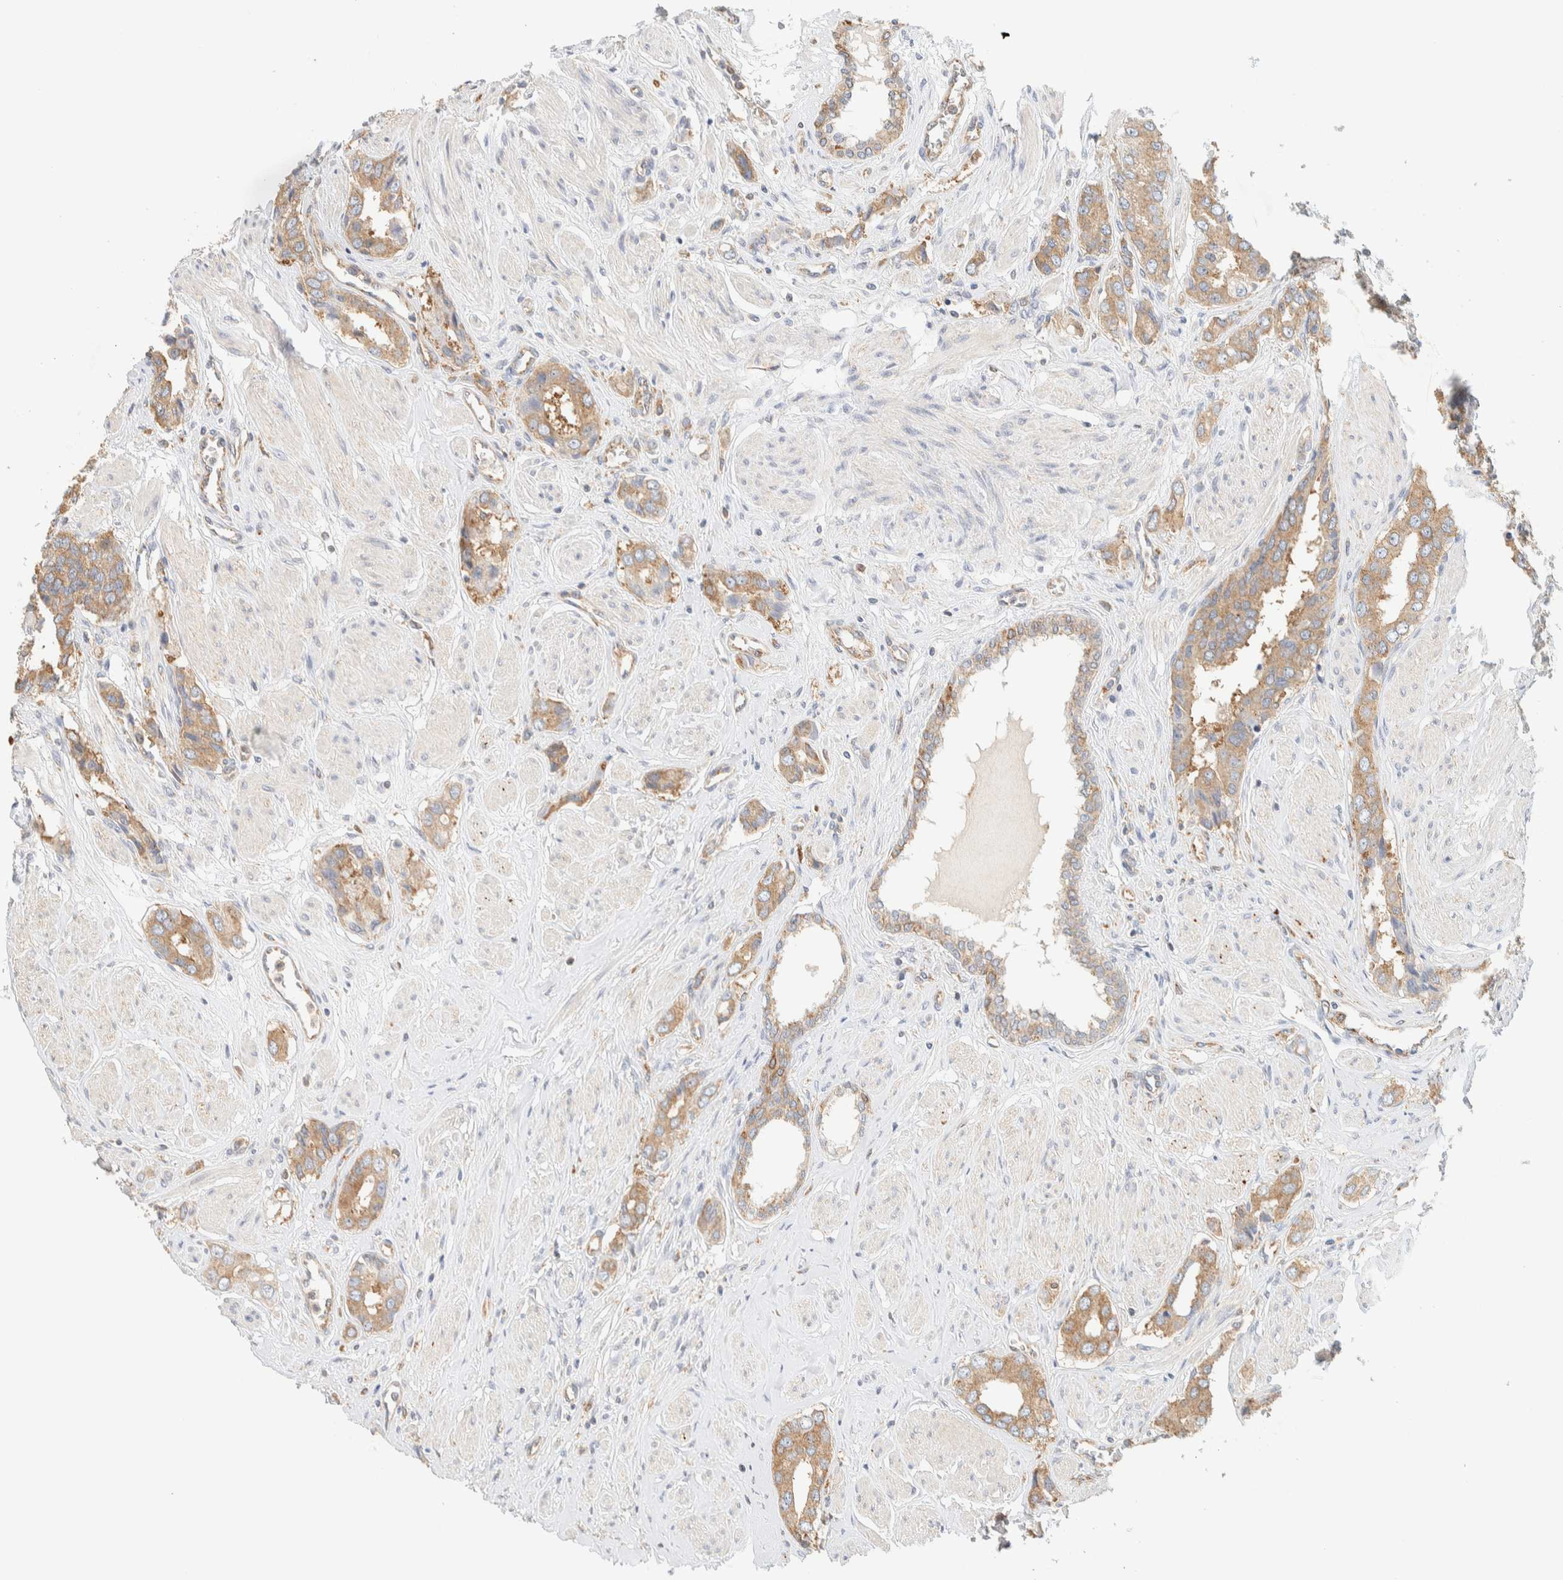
{"staining": {"intensity": "moderate", "quantity": ">75%", "location": "cytoplasmic/membranous"}, "tissue": "prostate cancer", "cell_type": "Tumor cells", "image_type": "cancer", "snomed": [{"axis": "morphology", "description": "Adenocarcinoma, High grade"}, {"axis": "topography", "description": "Prostate"}], "caption": "The micrograph displays immunohistochemical staining of prostate cancer (high-grade adenocarcinoma). There is moderate cytoplasmic/membranous staining is appreciated in about >75% of tumor cells.", "gene": "TBC1D8B", "patient": {"sex": "male", "age": 52}}